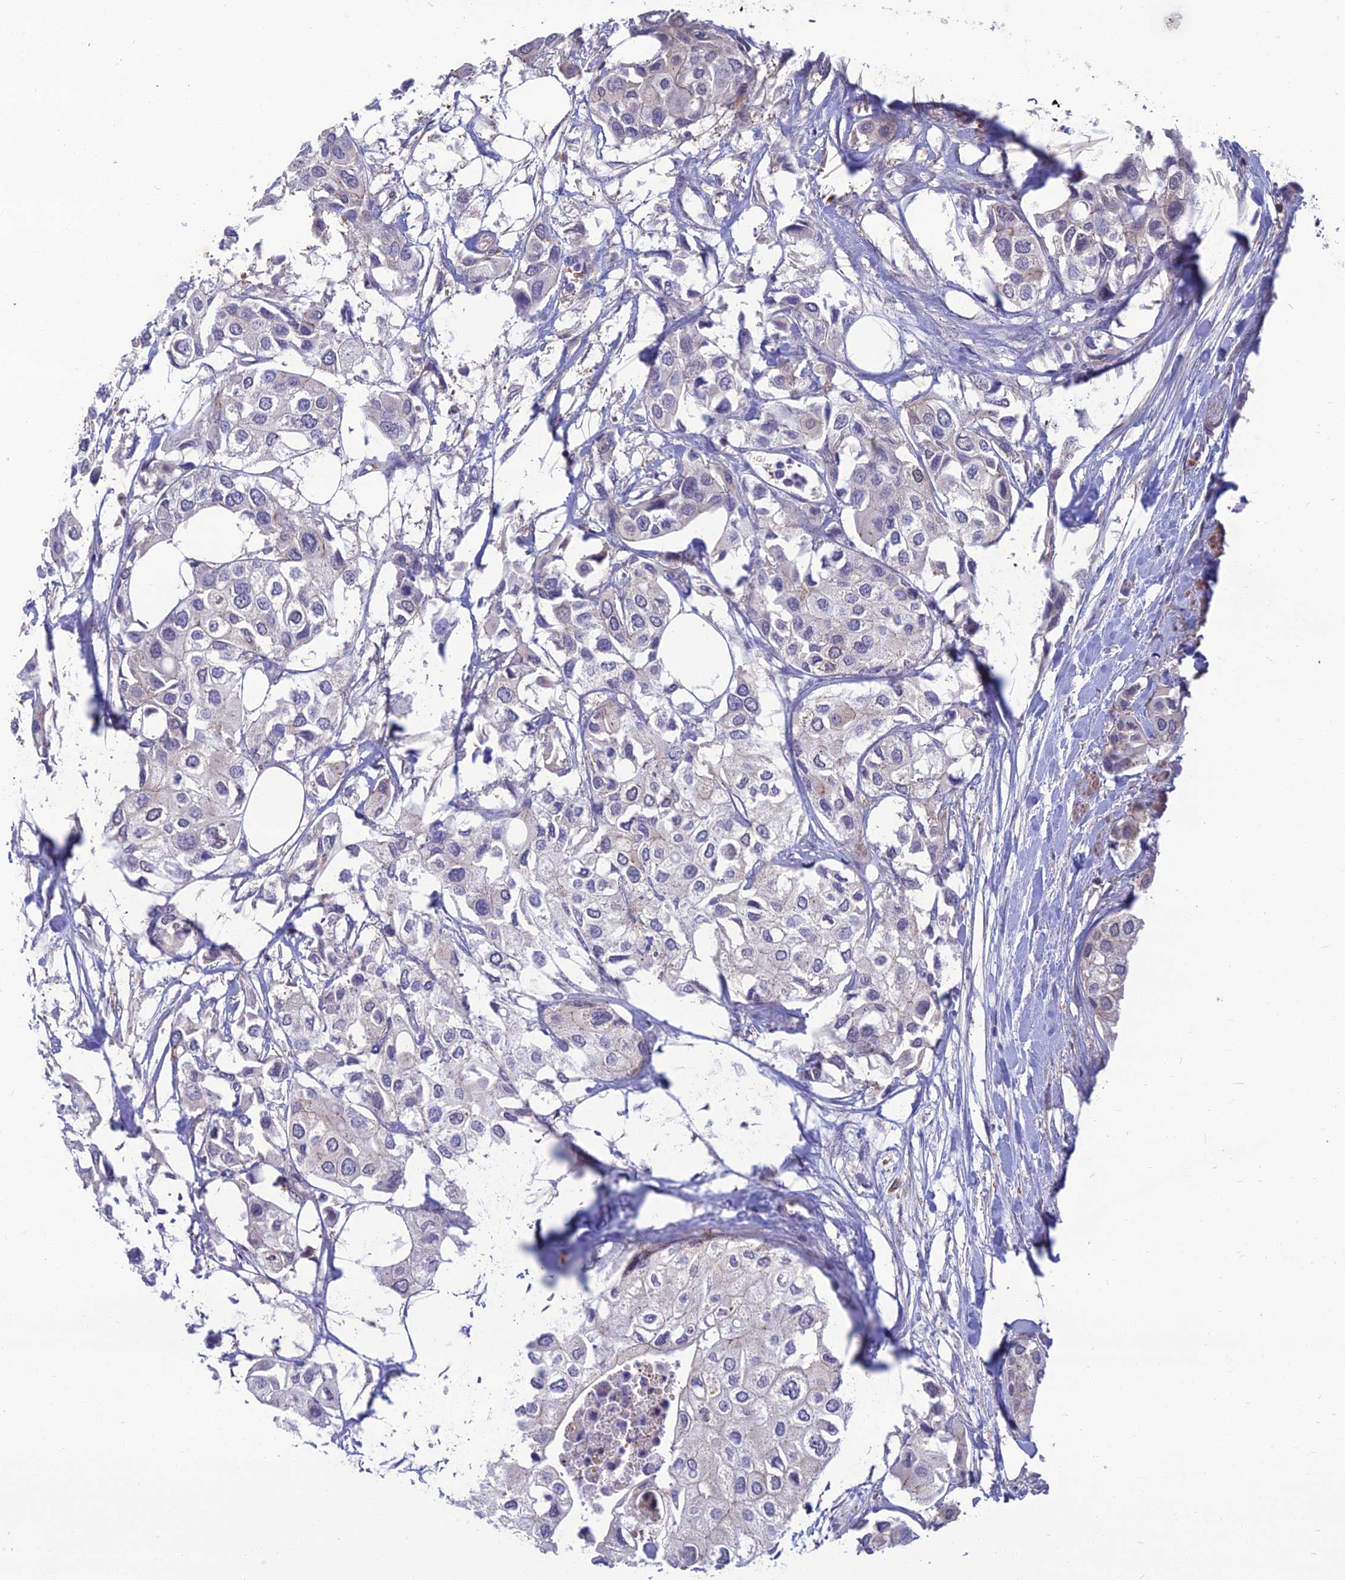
{"staining": {"intensity": "negative", "quantity": "none", "location": "none"}, "tissue": "urothelial cancer", "cell_type": "Tumor cells", "image_type": "cancer", "snomed": [{"axis": "morphology", "description": "Urothelial carcinoma, High grade"}, {"axis": "topography", "description": "Urinary bladder"}], "caption": "An immunohistochemistry (IHC) photomicrograph of urothelial cancer is shown. There is no staining in tumor cells of urothelial cancer.", "gene": "OPA3", "patient": {"sex": "male", "age": 64}}